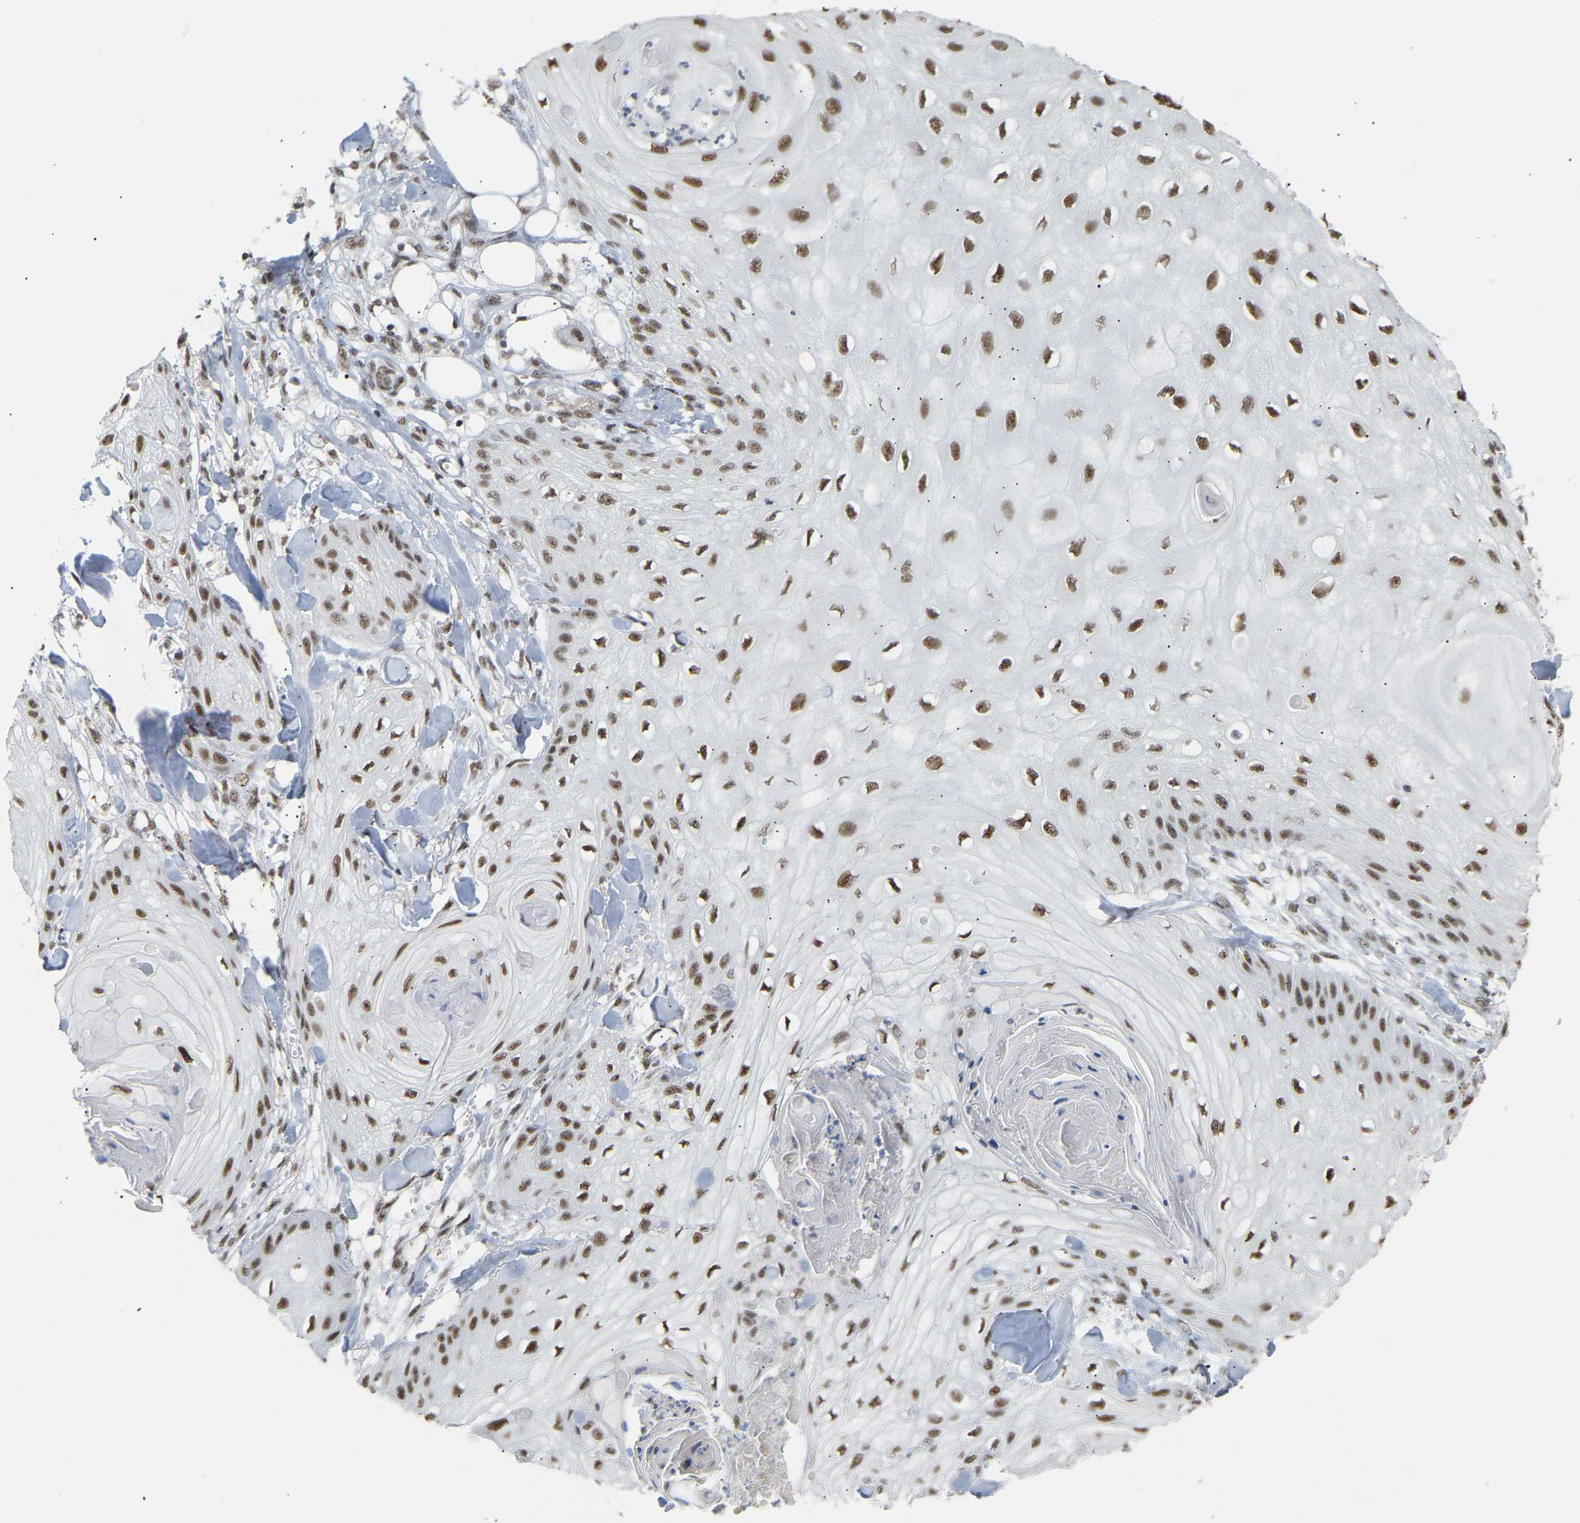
{"staining": {"intensity": "strong", "quantity": ">75%", "location": "nuclear"}, "tissue": "skin cancer", "cell_type": "Tumor cells", "image_type": "cancer", "snomed": [{"axis": "morphology", "description": "Squamous cell carcinoma, NOS"}, {"axis": "topography", "description": "Skin"}], "caption": "DAB (3,3'-diaminobenzidine) immunohistochemical staining of human skin cancer (squamous cell carcinoma) exhibits strong nuclear protein positivity in approximately >75% of tumor cells. Nuclei are stained in blue.", "gene": "NELFB", "patient": {"sex": "male", "age": 74}}